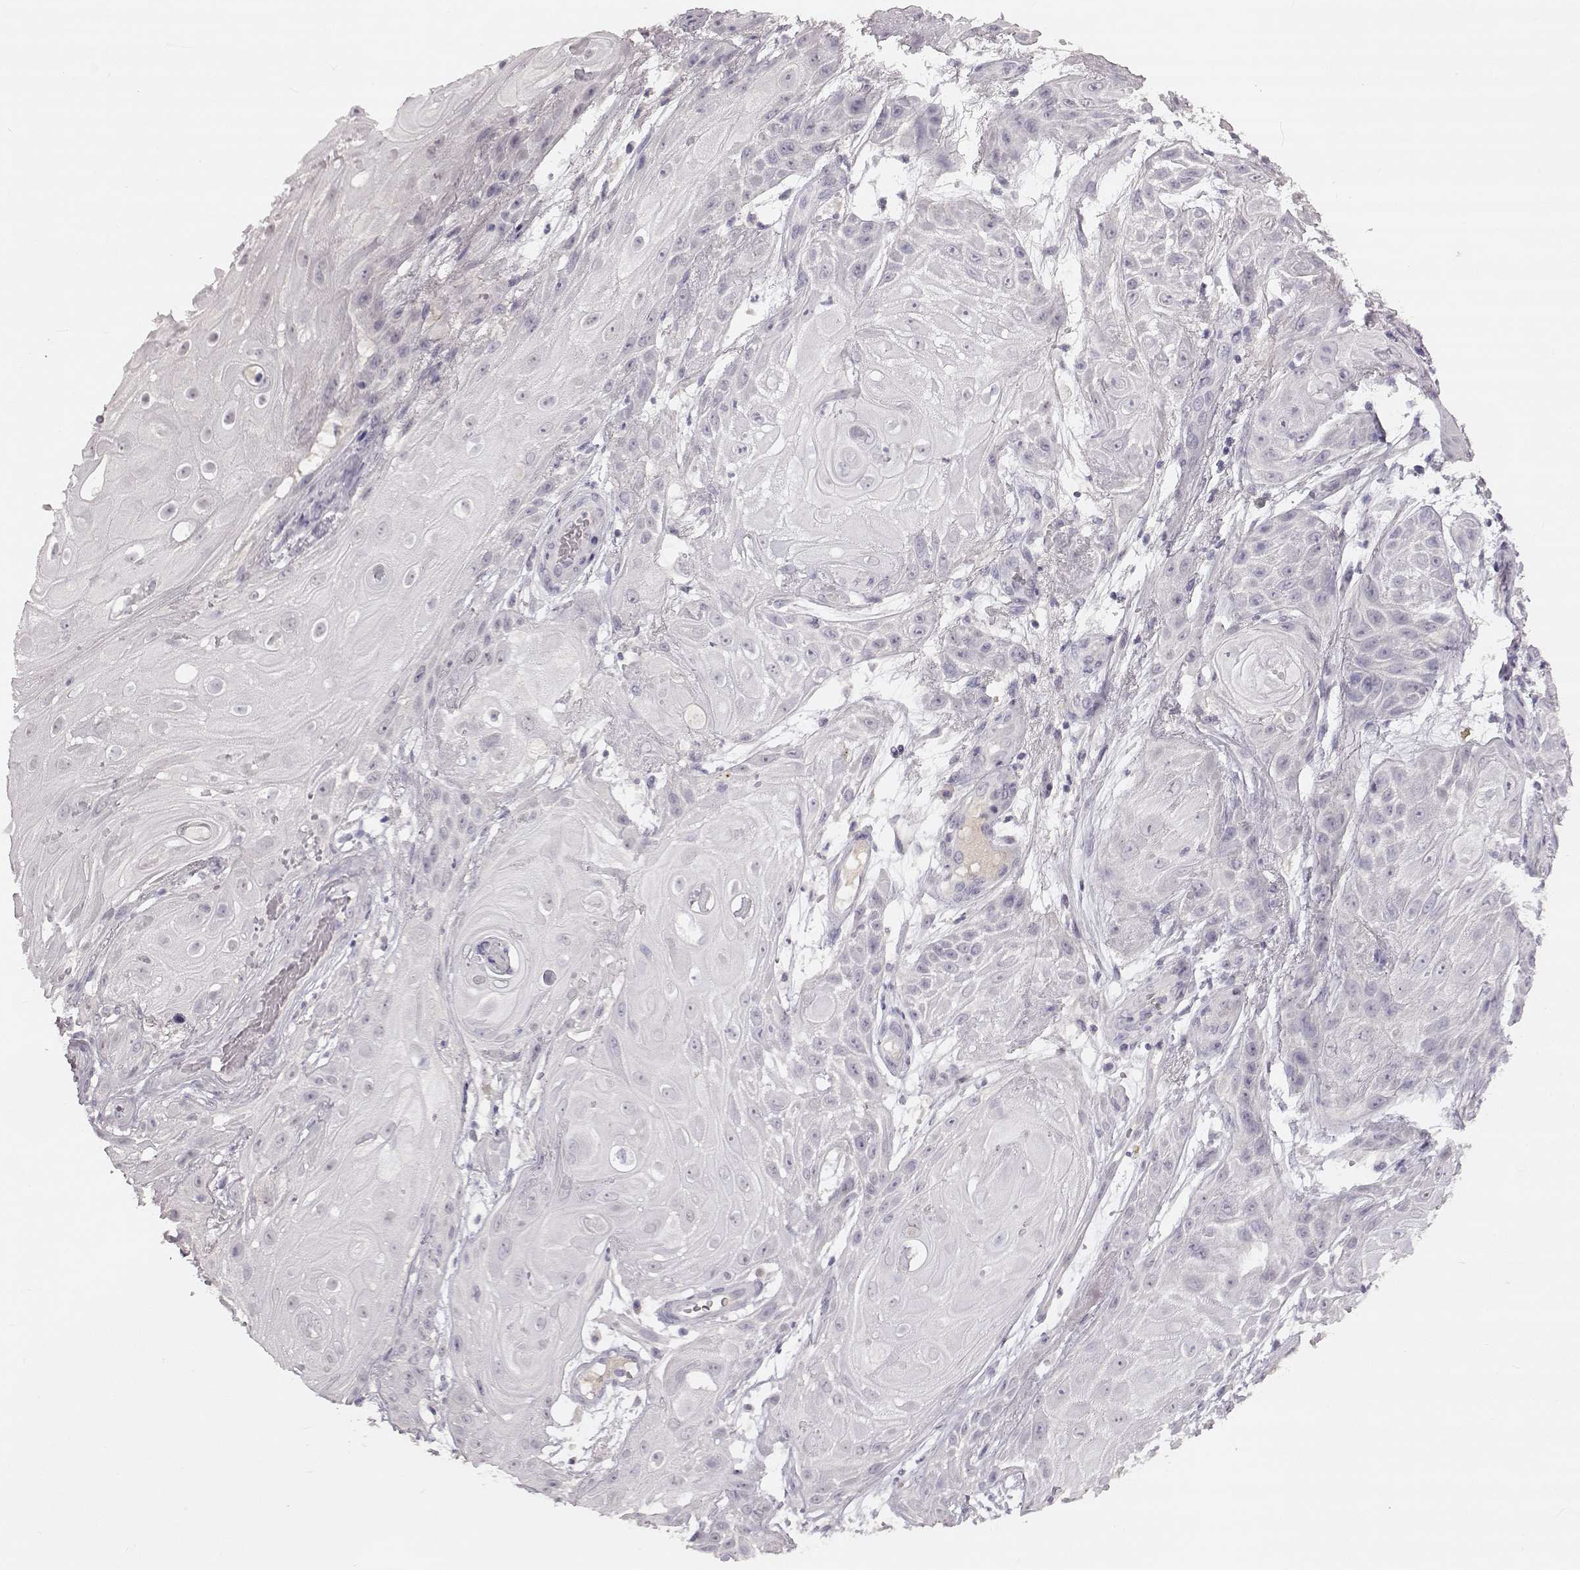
{"staining": {"intensity": "negative", "quantity": "none", "location": "none"}, "tissue": "skin cancer", "cell_type": "Tumor cells", "image_type": "cancer", "snomed": [{"axis": "morphology", "description": "Squamous cell carcinoma, NOS"}, {"axis": "topography", "description": "Skin"}], "caption": "Human squamous cell carcinoma (skin) stained for a protein using immunohistochemistry demonstrates no staining in tumor cells.", "gene": "SPAG17", "patient": {"sex": "male", "age": 62}}